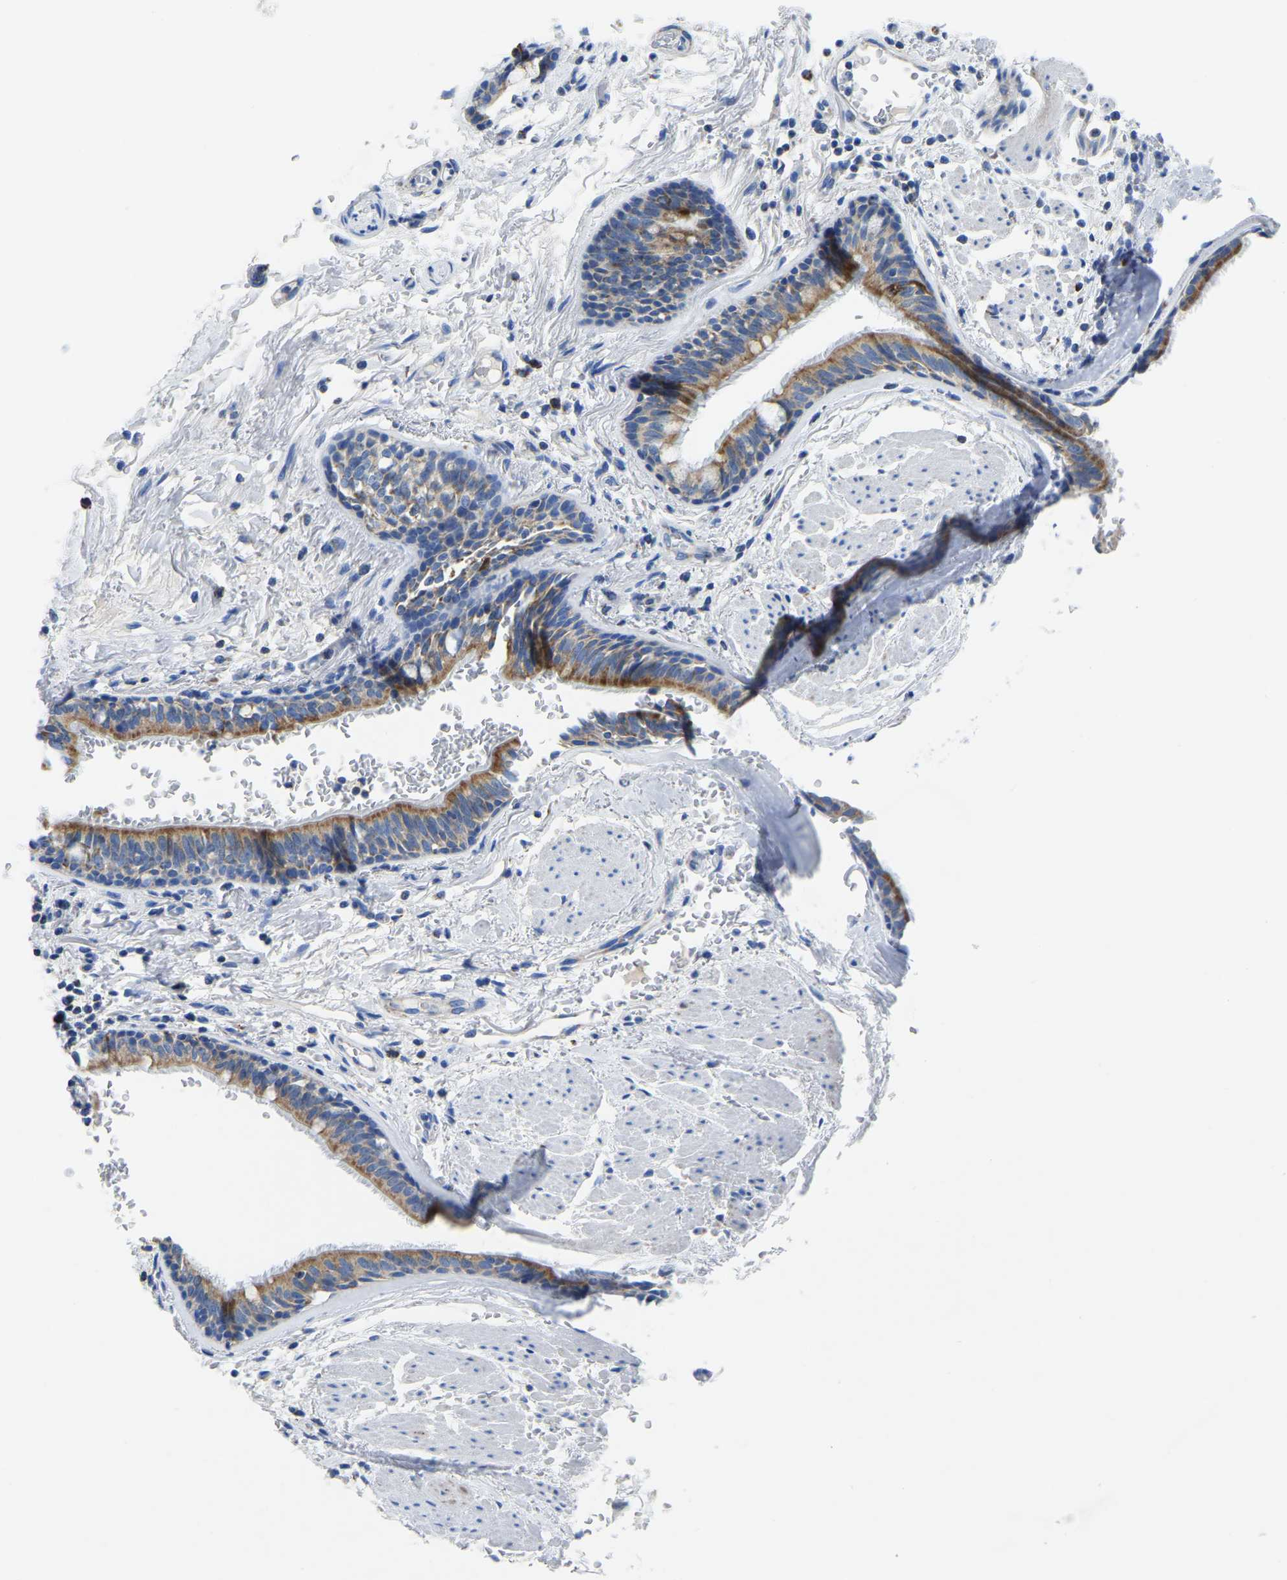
{"staining": {"intensity": "moderate", "quantity": ">75%", "location": "cytoplasmic/membranous"}, "tissue": "bronchus", "cell_type": "Respiratory epithelial cells", "image_type": "normal", "snomed": [{"axis": "morphology", "description": "Normal tissue, NOS"}, {"axis": "topography", "description": "Cartilage tissue"}], "caption": "Bronchus stained for a protein (brown) shows moderate cytoplasmic/membranous positive staining in approximately >75% of respiratory epithelial cells.", "gene": "ETFA", "patient": {"sex": "female", "age": 63}}